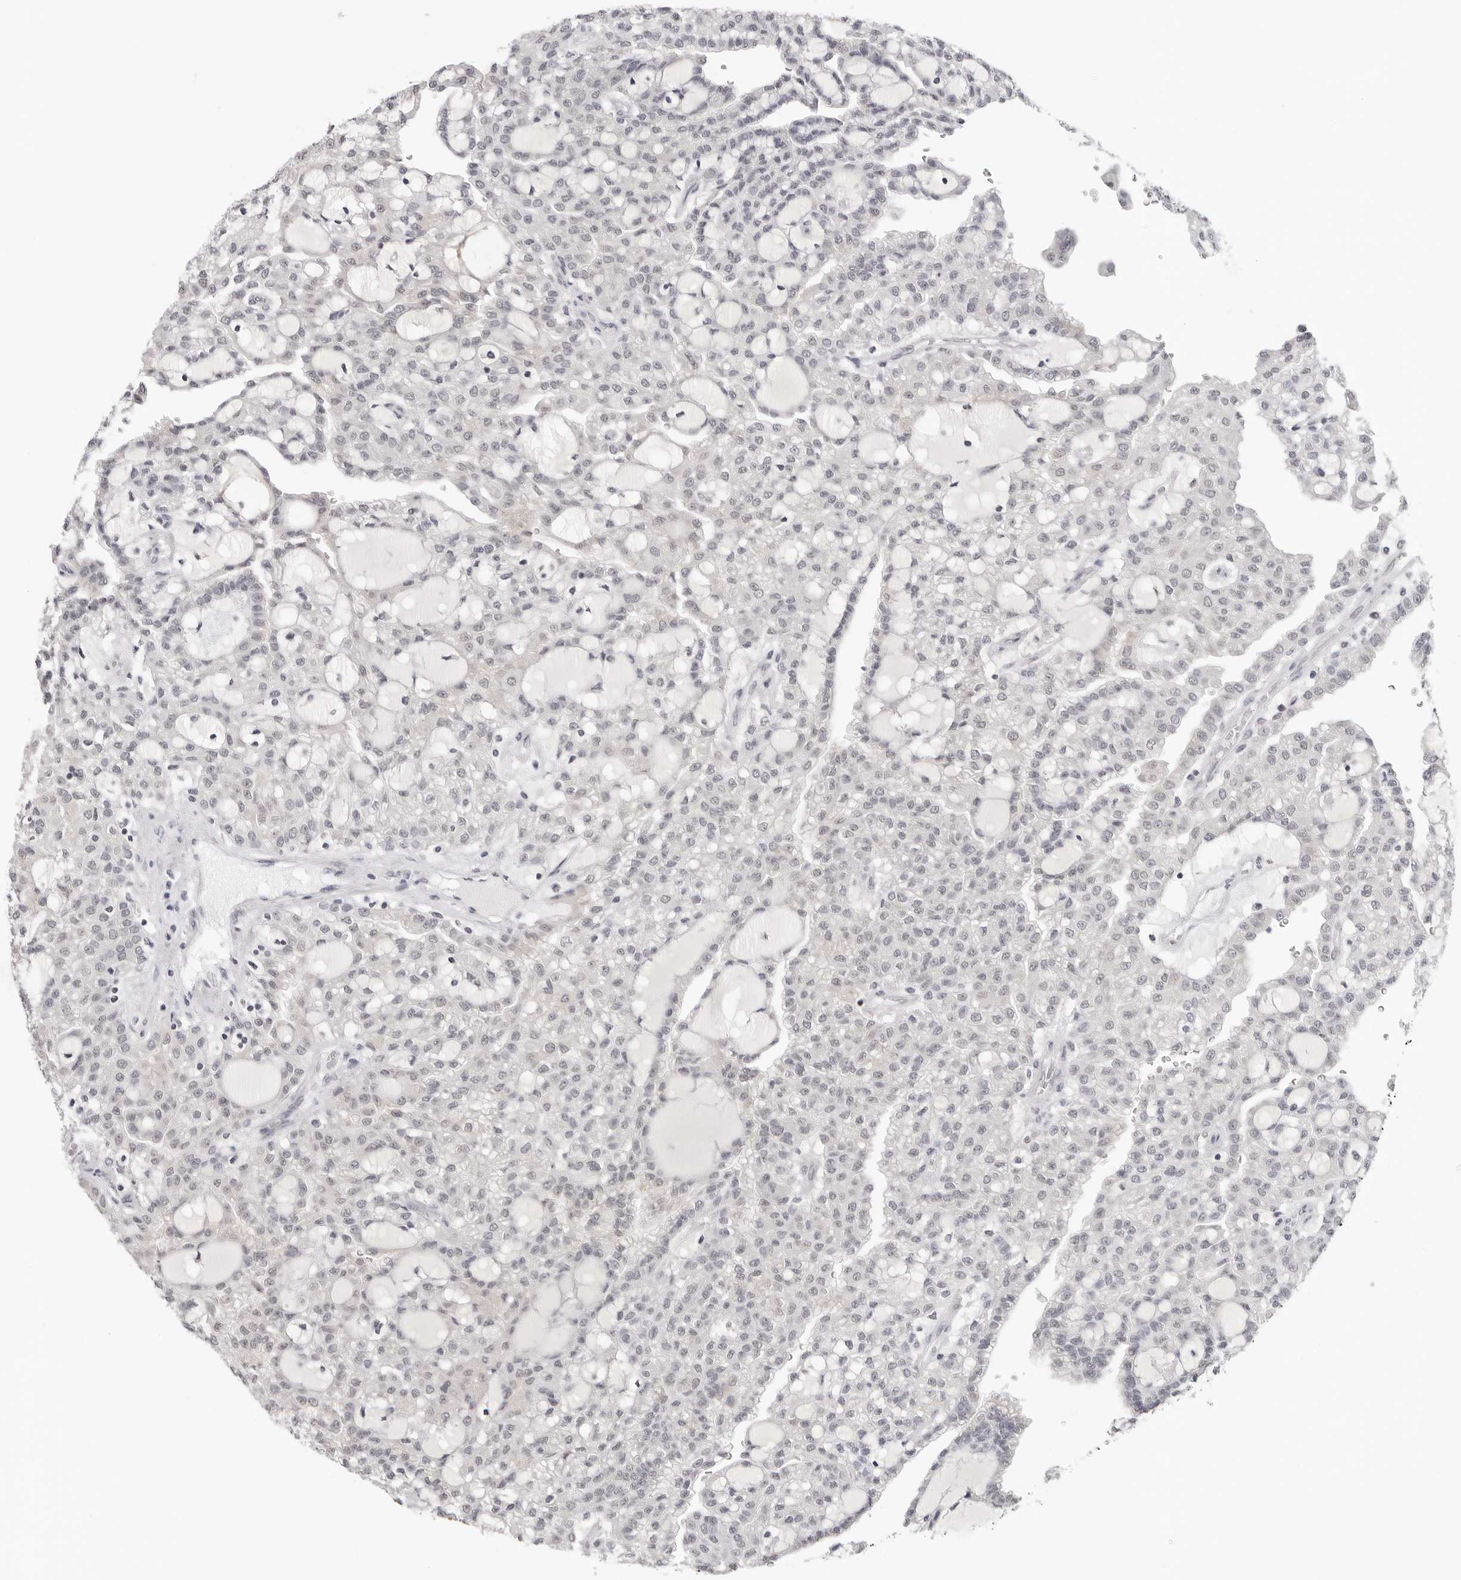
{"staining": {"intensity": "negative", "quantity": "none", "location": "none"}, "tissue": "renal cancer", "cell_type": "Tumor cells", "image_type": "cancer", "snomed": [{"axis": "morphology", "description": "Adenocarcinoma, NOS"}, {"axis": "topography", "description": "Kidney"}], "caption": "This is a micrograph of immunohistochemistry staining of renal cancer, which shows no expression in tumor cells. Nuclei are stained in blue.", "gene": "PRUNE1", "patient": {"sex": "male", "age": 63}}